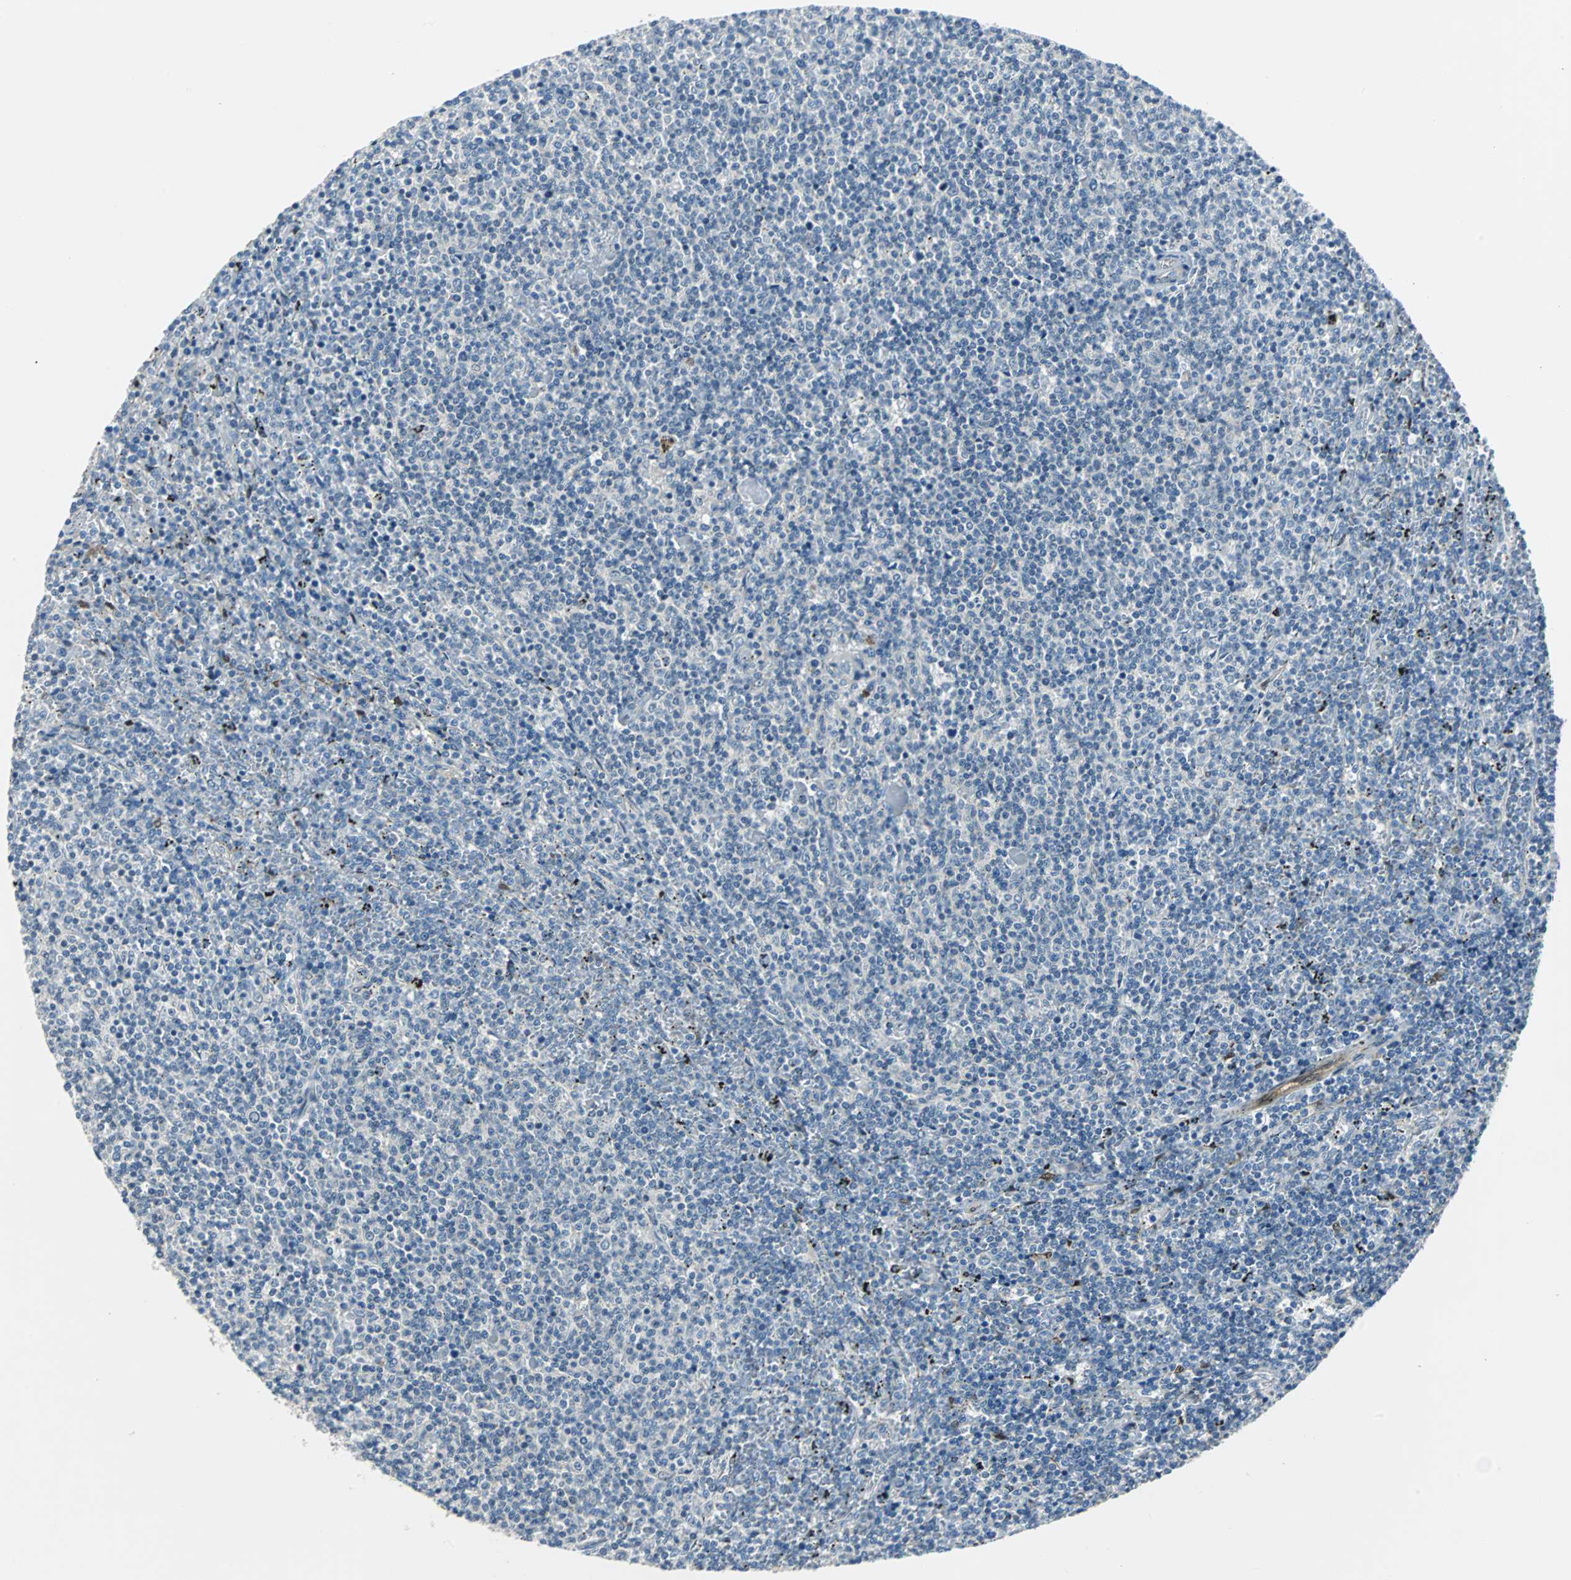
{"staining": {"intensity": "negative", "quantity": "none", "location": "none"}, "tissue": "lymphoma", "cell_type": "Tumor cells", "image_type": "cancer", "snomed": [{"axis": "morphology", "description": "Malignant lymphoma, non-Hodgkin's type, Low grade"}, {"axis": "topography", "description": "Spleen"}], "caption": "This is a photomicrograph of immunohistochemistry (IHC) staining of lymphoma, which shows no expression in tumor cells. (Immunohistochemistry, brightfield microscopy, high magnification).", "gene": "FHL2", "patient": {"sex": "female", "age": 50}}